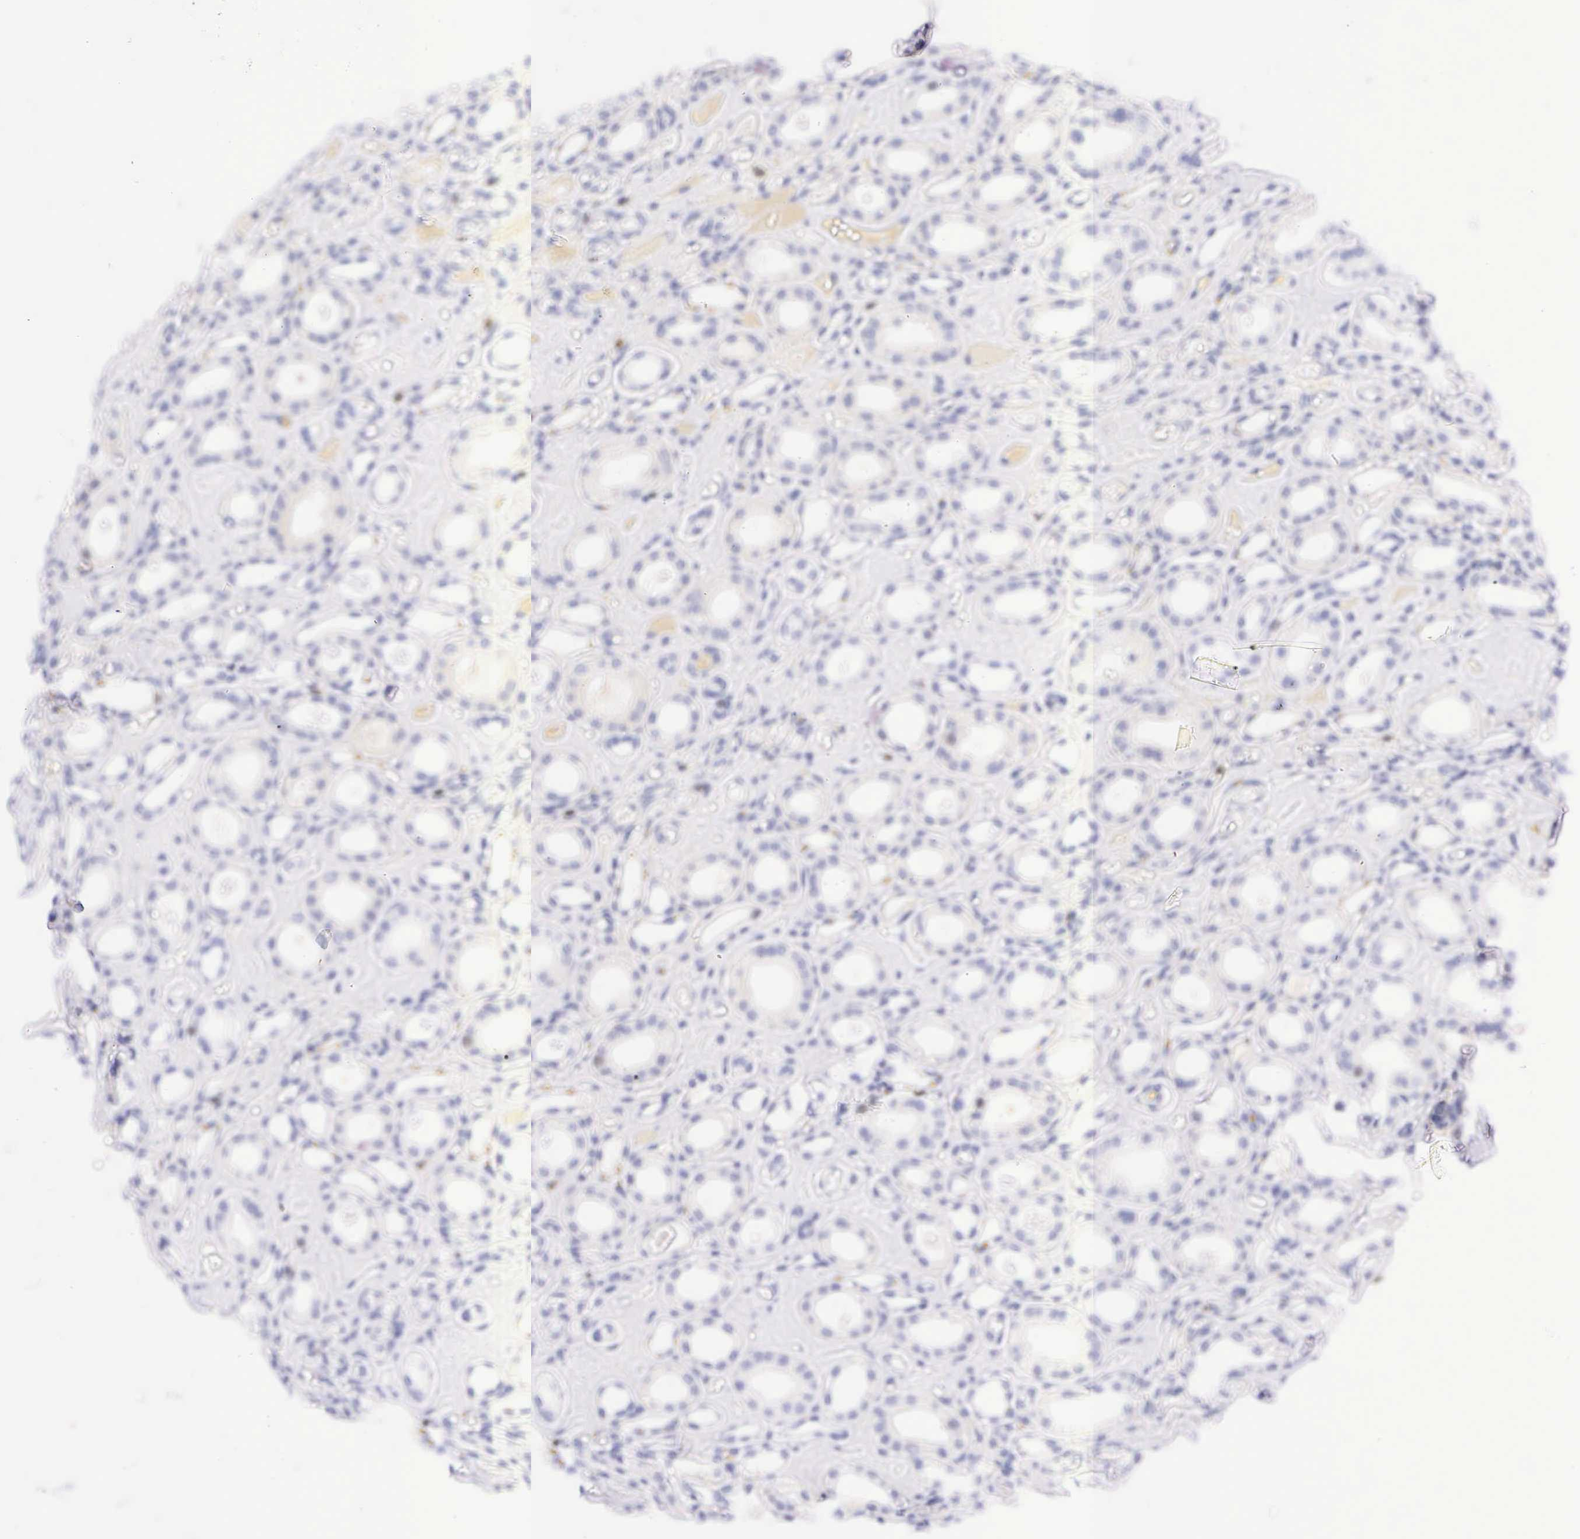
{"staining": {"intensity": "negative", "quantity": "none", "location": "none"}, "tissue": "kidney", "cell_type": "Cells in glomeruli", "image_type": "normal", "snomed": [{"axis": "morphology", "description": "Normal tissue, NOS"}, {"axis": "topography", "description": "Kidney"}], "caption": "DAB immunohistochemical staining of normal kidney displays no significant positivity in cells in glomeruli.", "gene": "CD3E", "patient": {"sex": "male", "age": 61}}